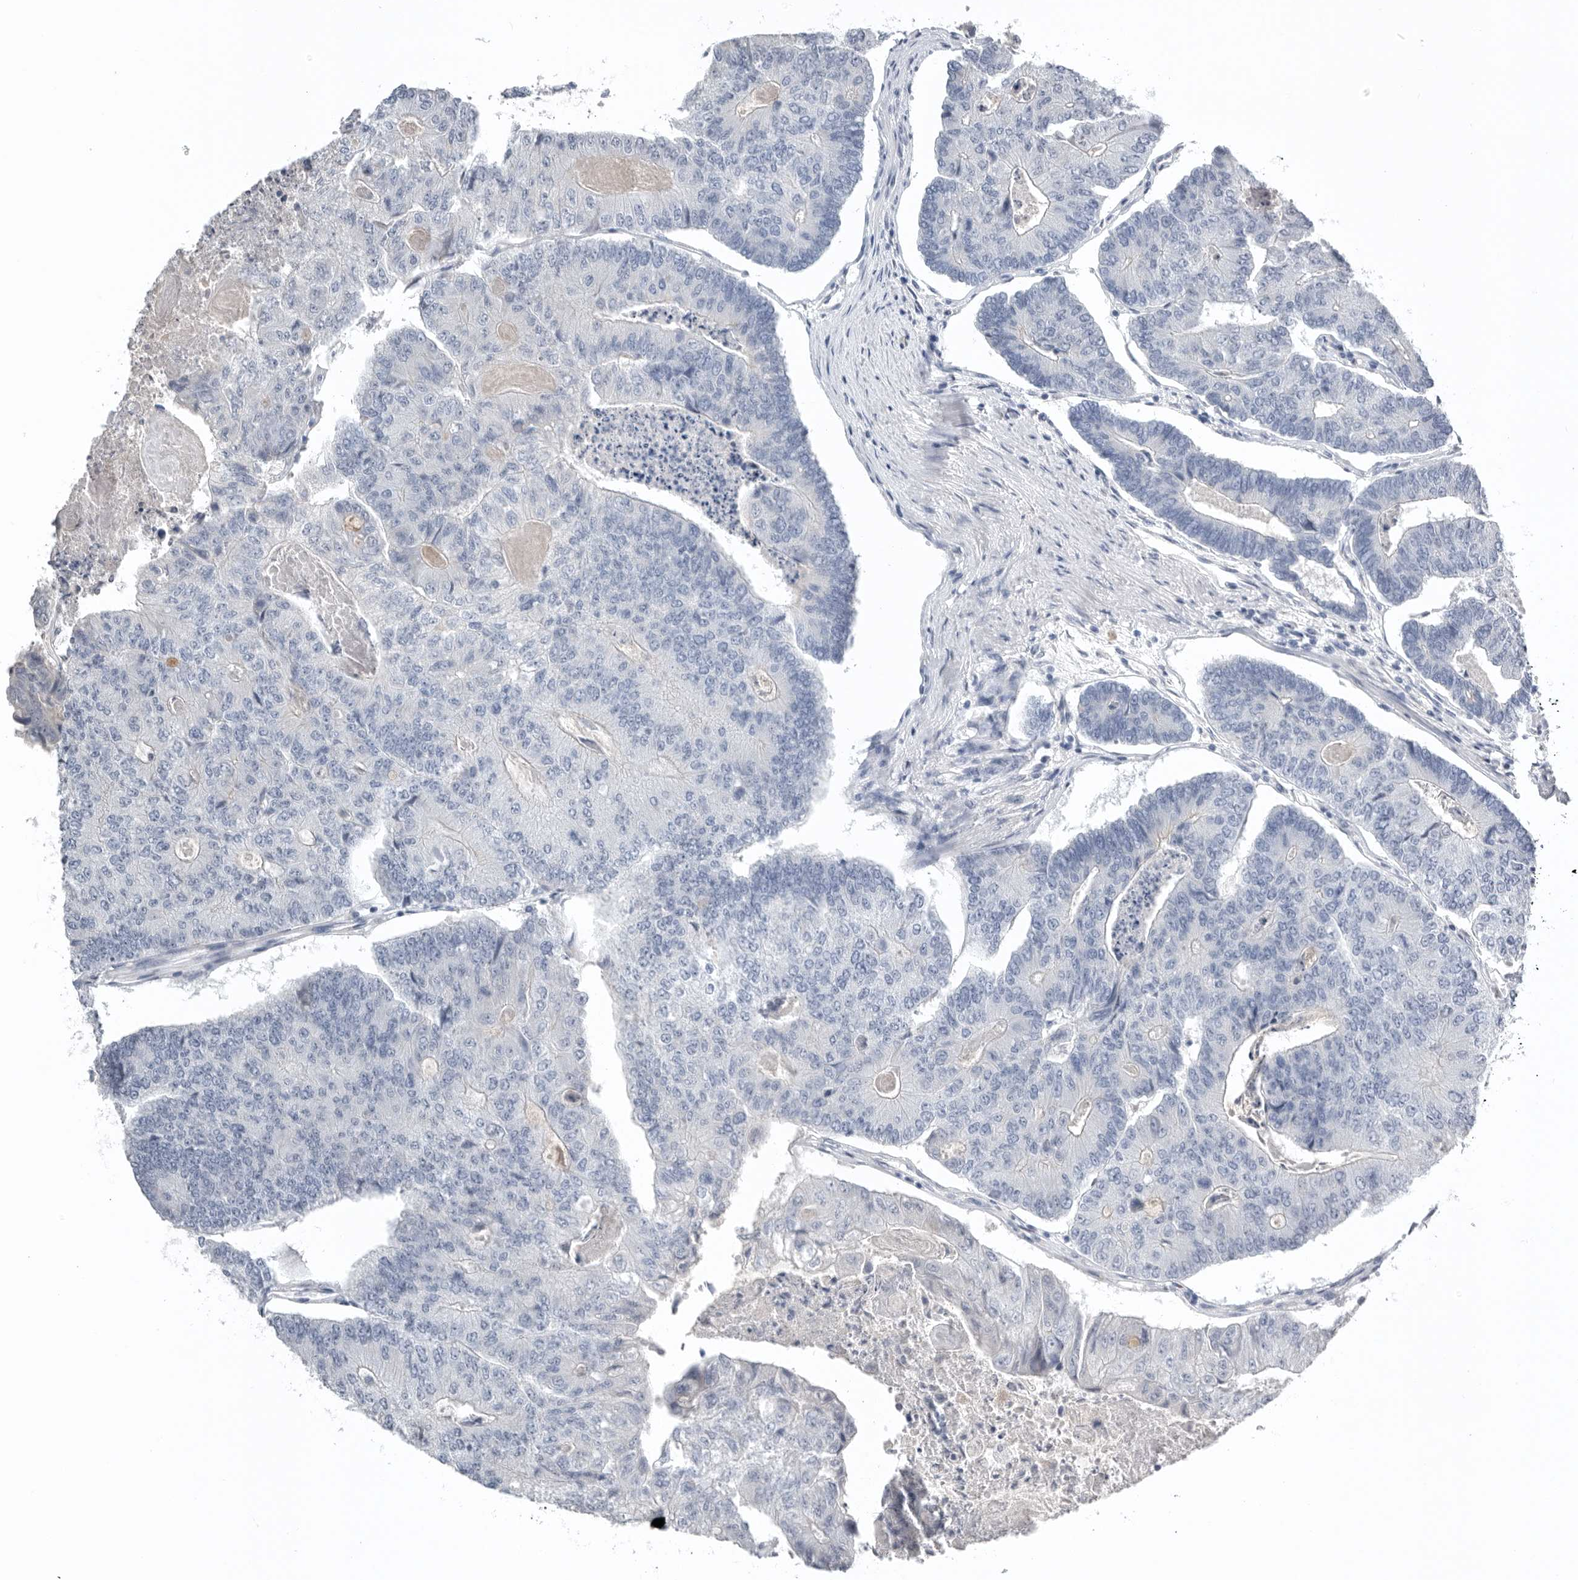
{"staining": {"intensity": "negative", "quantity": "none", "location": "none"}, "tissue": "colorectal cancer", "cell_type": "Tumor cells", "image_type": "cancer", "snomed": [{"axis": "morphology", "description": "Adenocarcinoma, NOS"}, {"axis": "topography", "description": "Colon"}], "caption": "Tumor cells show no significant protein expression in colorectal cancer. Nuclei are stained in blue.", "gene": "TIMP1", "patient": {"sex": "female", "age": 67}}